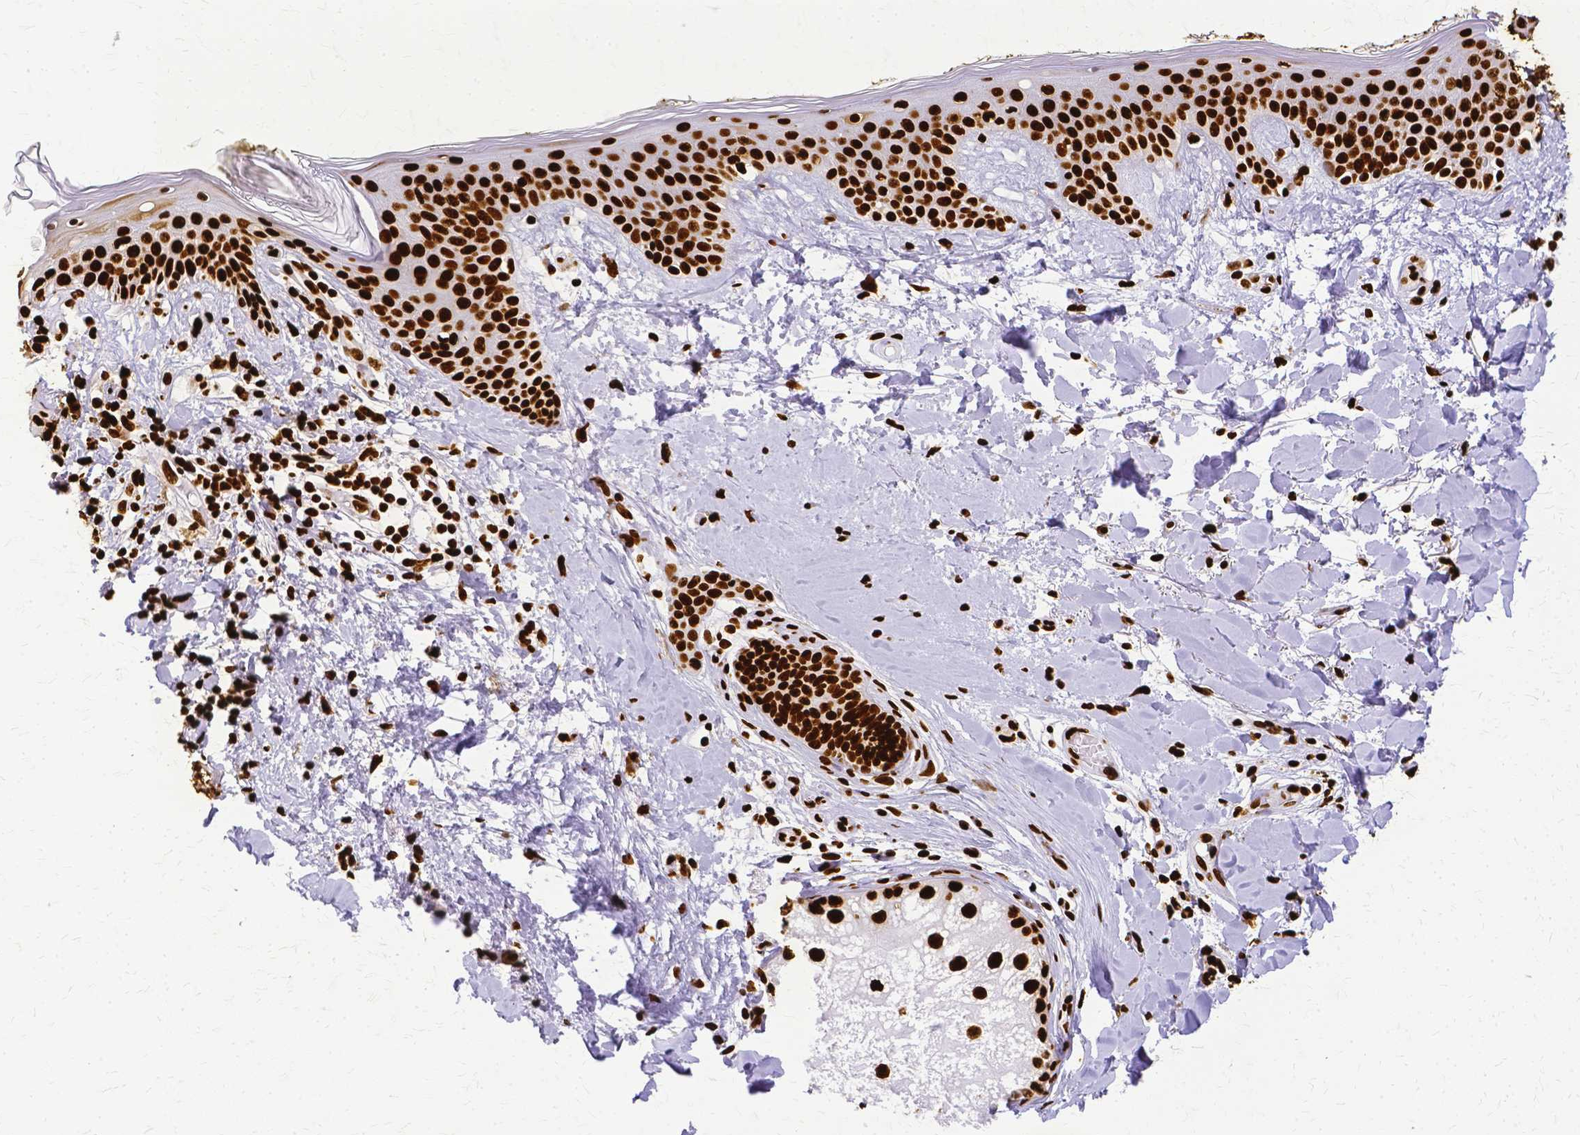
{"staining": {"intensity": "strong", "quantity": ">75%", "location": "nuclear"}, "tissue": "skin", "cell_type": "Fibroblasts", "image_type": "normal", "snomed": [{"axis": "morphology", "description": "Normal tissue, NOS"}, {"axis": "topography", "description": "Skin"}], "caption": "The histopathology image shows a brown stain indicating the presence of a protein in the nuclear of fibroblasts in skin.", "gene": "SFPQ", "patient": {"sex": "female", "age": 34}}